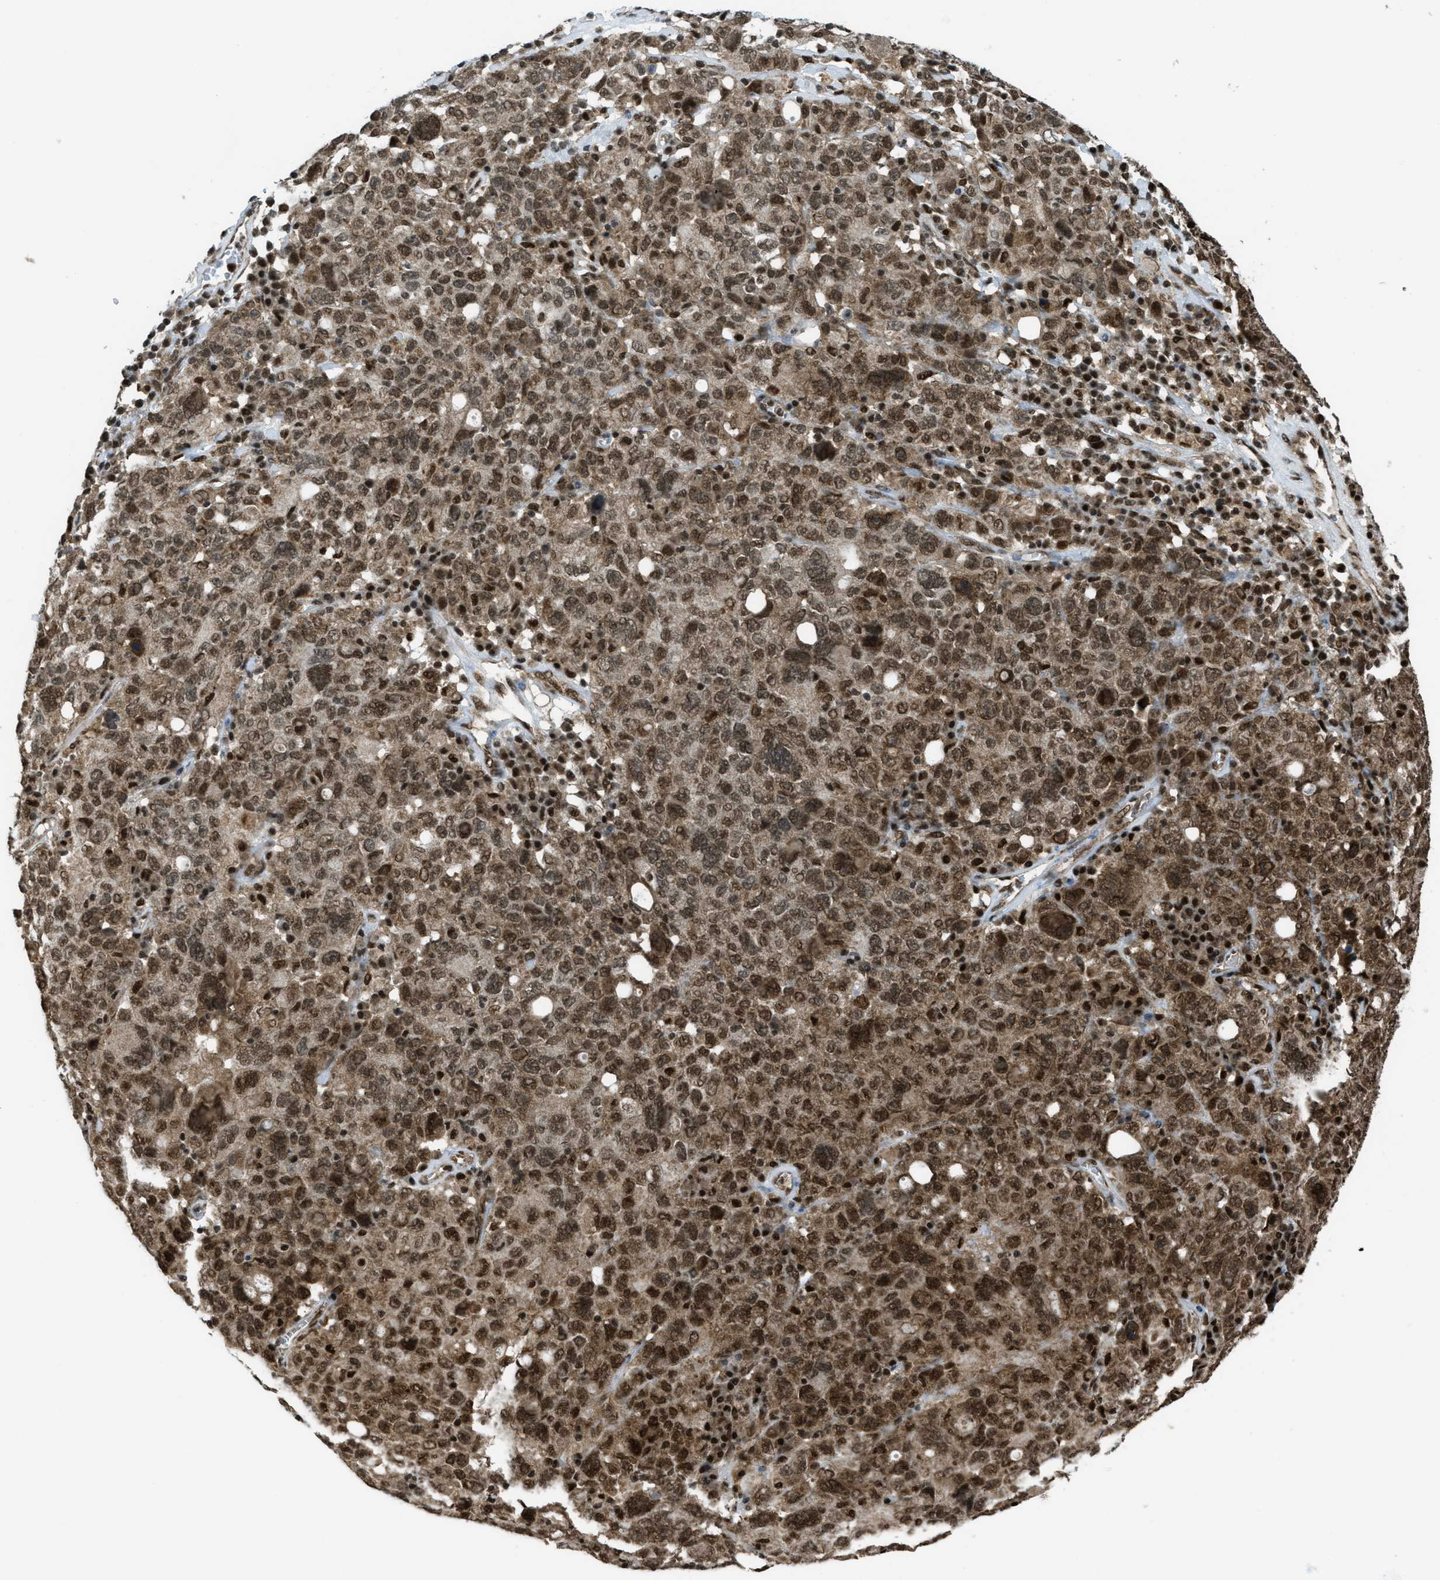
{"staining": {"intensity": "moderate", "quantity": ">75%", "location": "cytoplasmic/membranous,nuclear"}, "tissue": "ovarian cancer", "cell_type": "Tumor cells", "image_type": "cancer", "snomed": [{"axis": "morphology", "description": "Carcinoma, endometroid"}, {"axis": "topography", "description": "Ovary"}], "caption": "The photomicrograph exhibits staining of ovarian cancer (endometroid carcinoma), revealing moderate cytoplasmic/membranous and nuclear protein positivity (brown color) within tumor cells.", "gene": "TNPO1", "patient": {"sex": "female", "age": 62}}